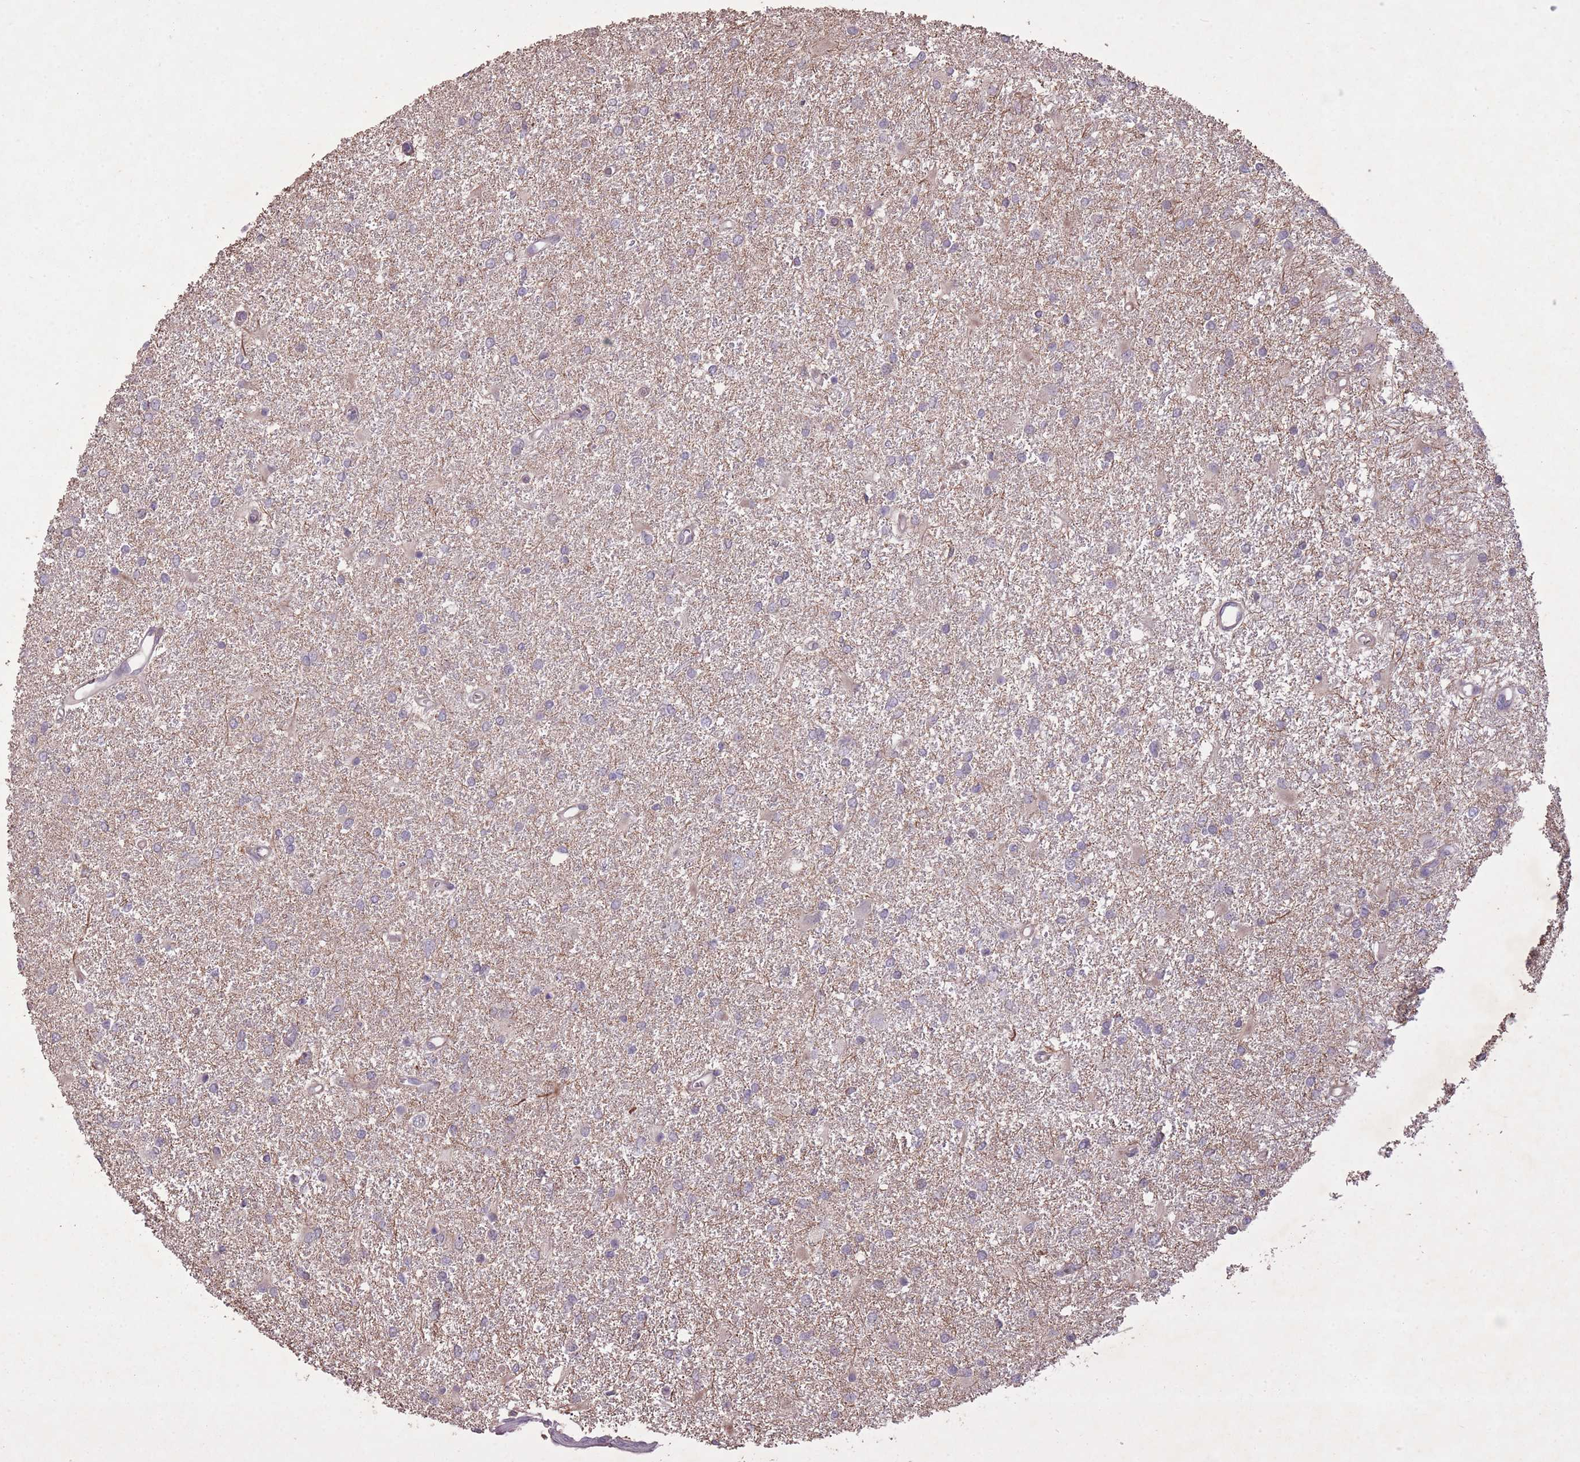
{"staining": {"intensity": "negative", "quantity": "none", "location": "none"}, "tissue": "glioma", "cell_type": "Tumor cells", "image_type": "cancer", "snomed": [{"axis": "morphology", "description": "Glioma, malignant, High grade"}, {"axis": "topography", "description": "Brain"}], "caption": "Human malignant glioma (high-grade) stained for a protein using IHC displays no expression in tumor cells.", "gene": "OR2V2", "patient": {"sex": "female", "age": 50}}